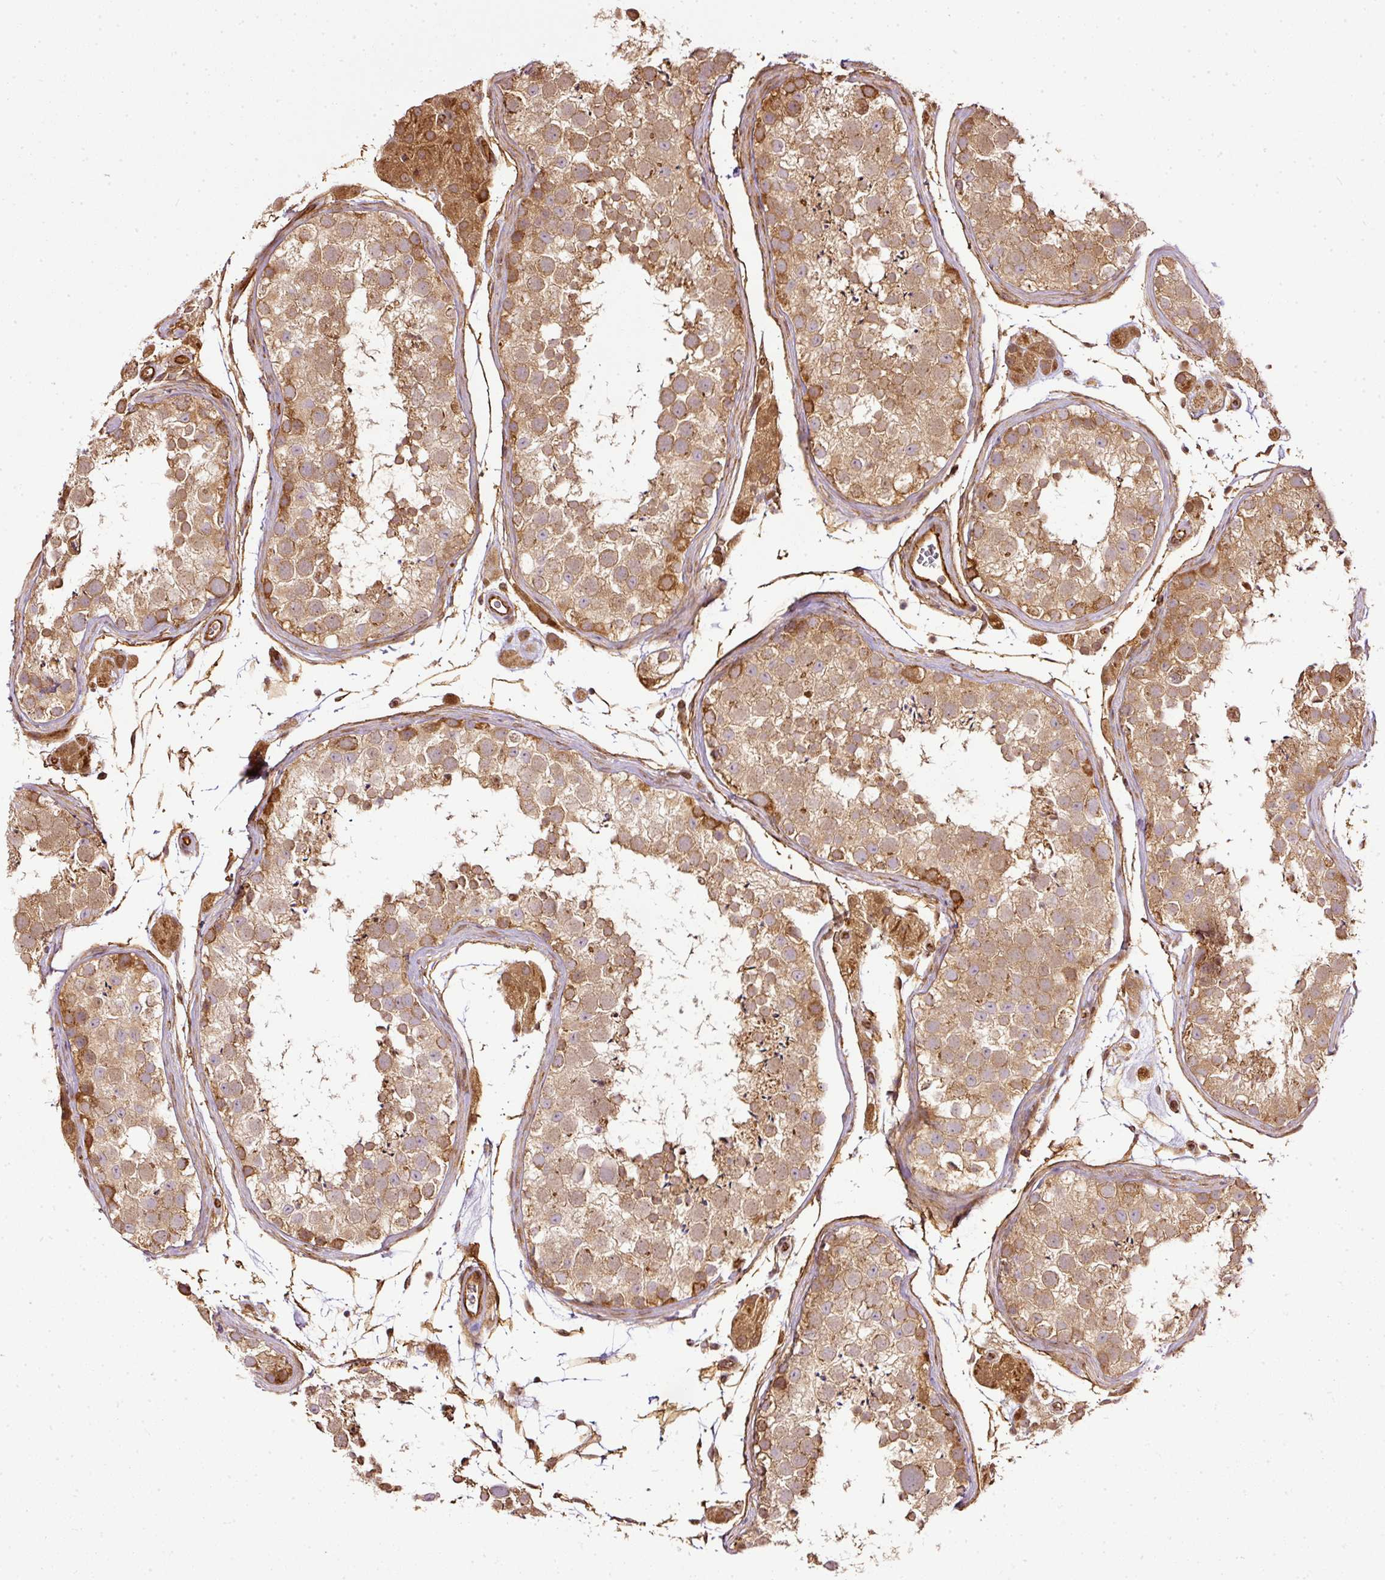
{"staining": {"intensity": "moderate", "quantity": ">75%", "location": "cytoplasmic/membranous"}, "tissue": "testis", "cell_type": "Cells in seminiferous ducts", "image_type": "normal", "snomed": [{"axis": "morphology", "description": "Normal tissue, NOS"}, {"axis": "topography", "description": "Testis"}], "caption": "This image demonstrates unremarkable testis stained with IHC to label a protein in brown. The cytoplasmic/membranous of cells in seminiferous ducts show moderate positivity for the protein. Nuclei are counter-stained blue.", "gene": "MIF4GD", "patient": {"sex": "male", "age": 41}}